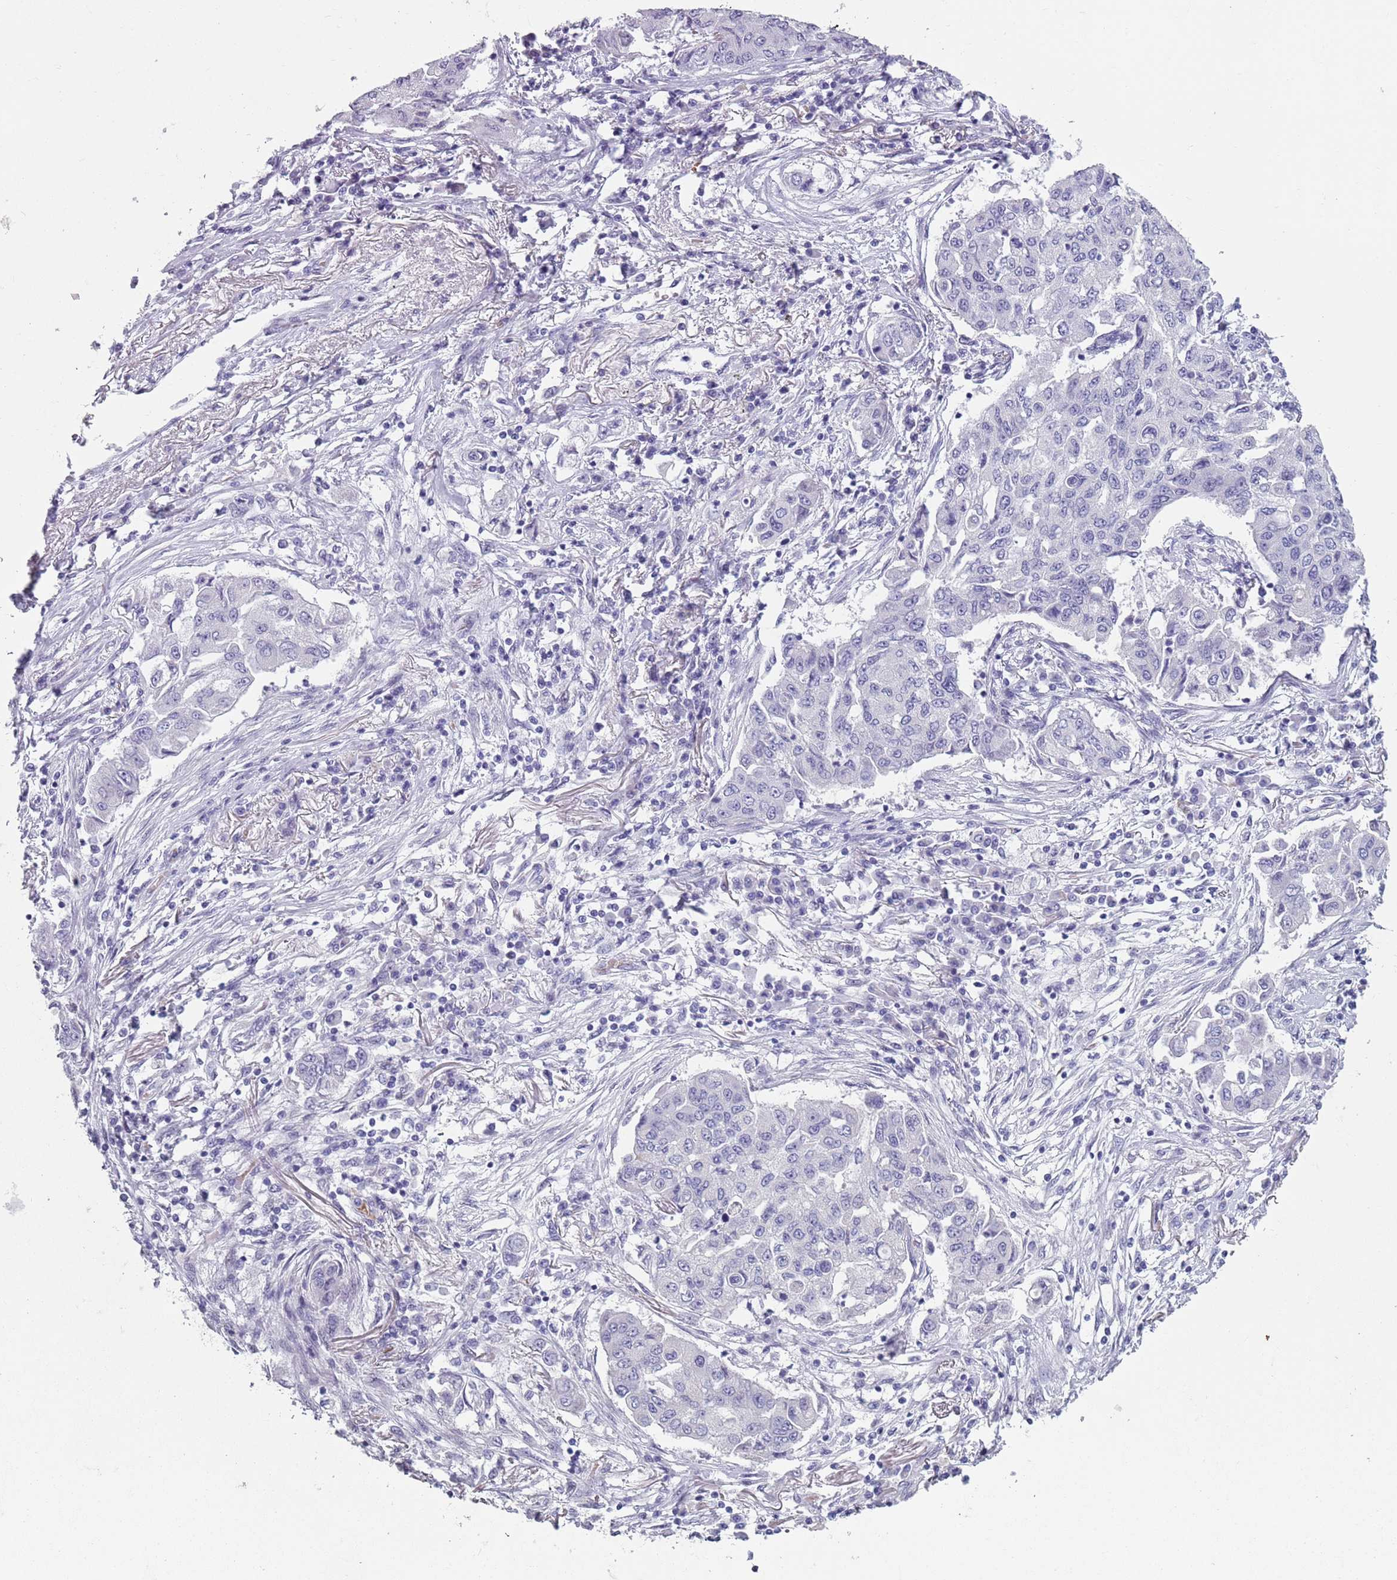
{"staining": {"intensity": "negative", "quantity": "none", "location": "none"}, "tissue": "lung cancer", "cell_type": "Tumor cells", "image_type": "cancer", "snomed": [{"axis": "morphology", "description": "Squamous cell carcinoma, NOS"}, {"axis": "topography", "description": "Lung"}], "caption": "The IHC photomicrograph has no significant positivity in tumor cells of squamous cell carcinoma (lung) tissue.", "gene": "SPESP1", "patient": {"sex": "male", "age": 74}}